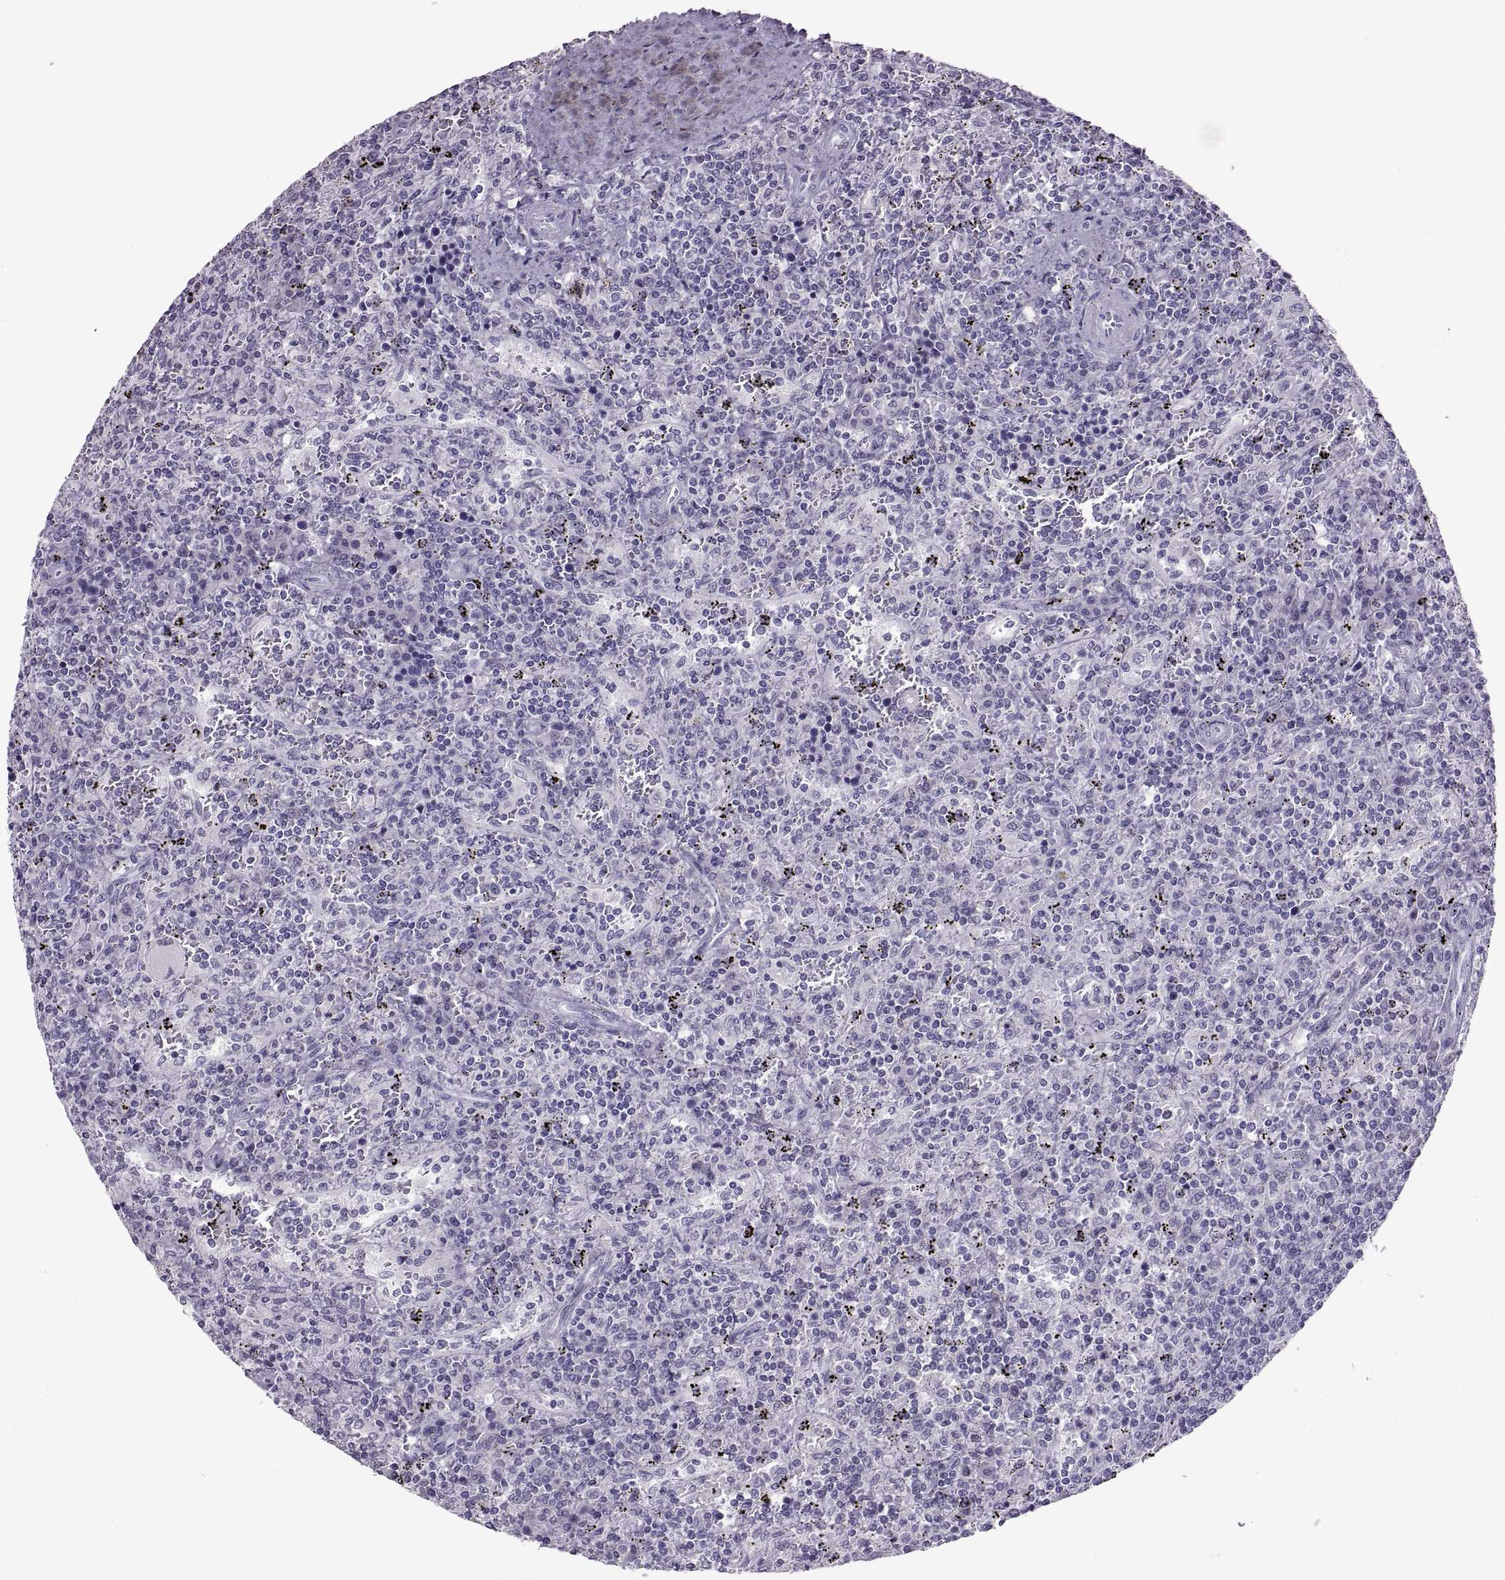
{"staining": {"intensity": "negative", "quantity": "none", "location": "none"}, "tissue": "lymphoma", "cell_type": "Tumor cells", "image_type": "cancer", "snomed": [{"axis": "morphology", "description": "Malignant lymphoma, non-Hodgkin's type, Low grade"}, {"axis": "topography", "description": "Spleen"}], "caption": "Lymphoma was stained to show a protein in brown. There is no significant staining in tumor cells. (DAB (3,3'-diaminobenzidine) IHC visualized using brightfield microscopy, high magnification).", "gene": "SPACDR", "patient": {"sex": "male", "age": 62}}